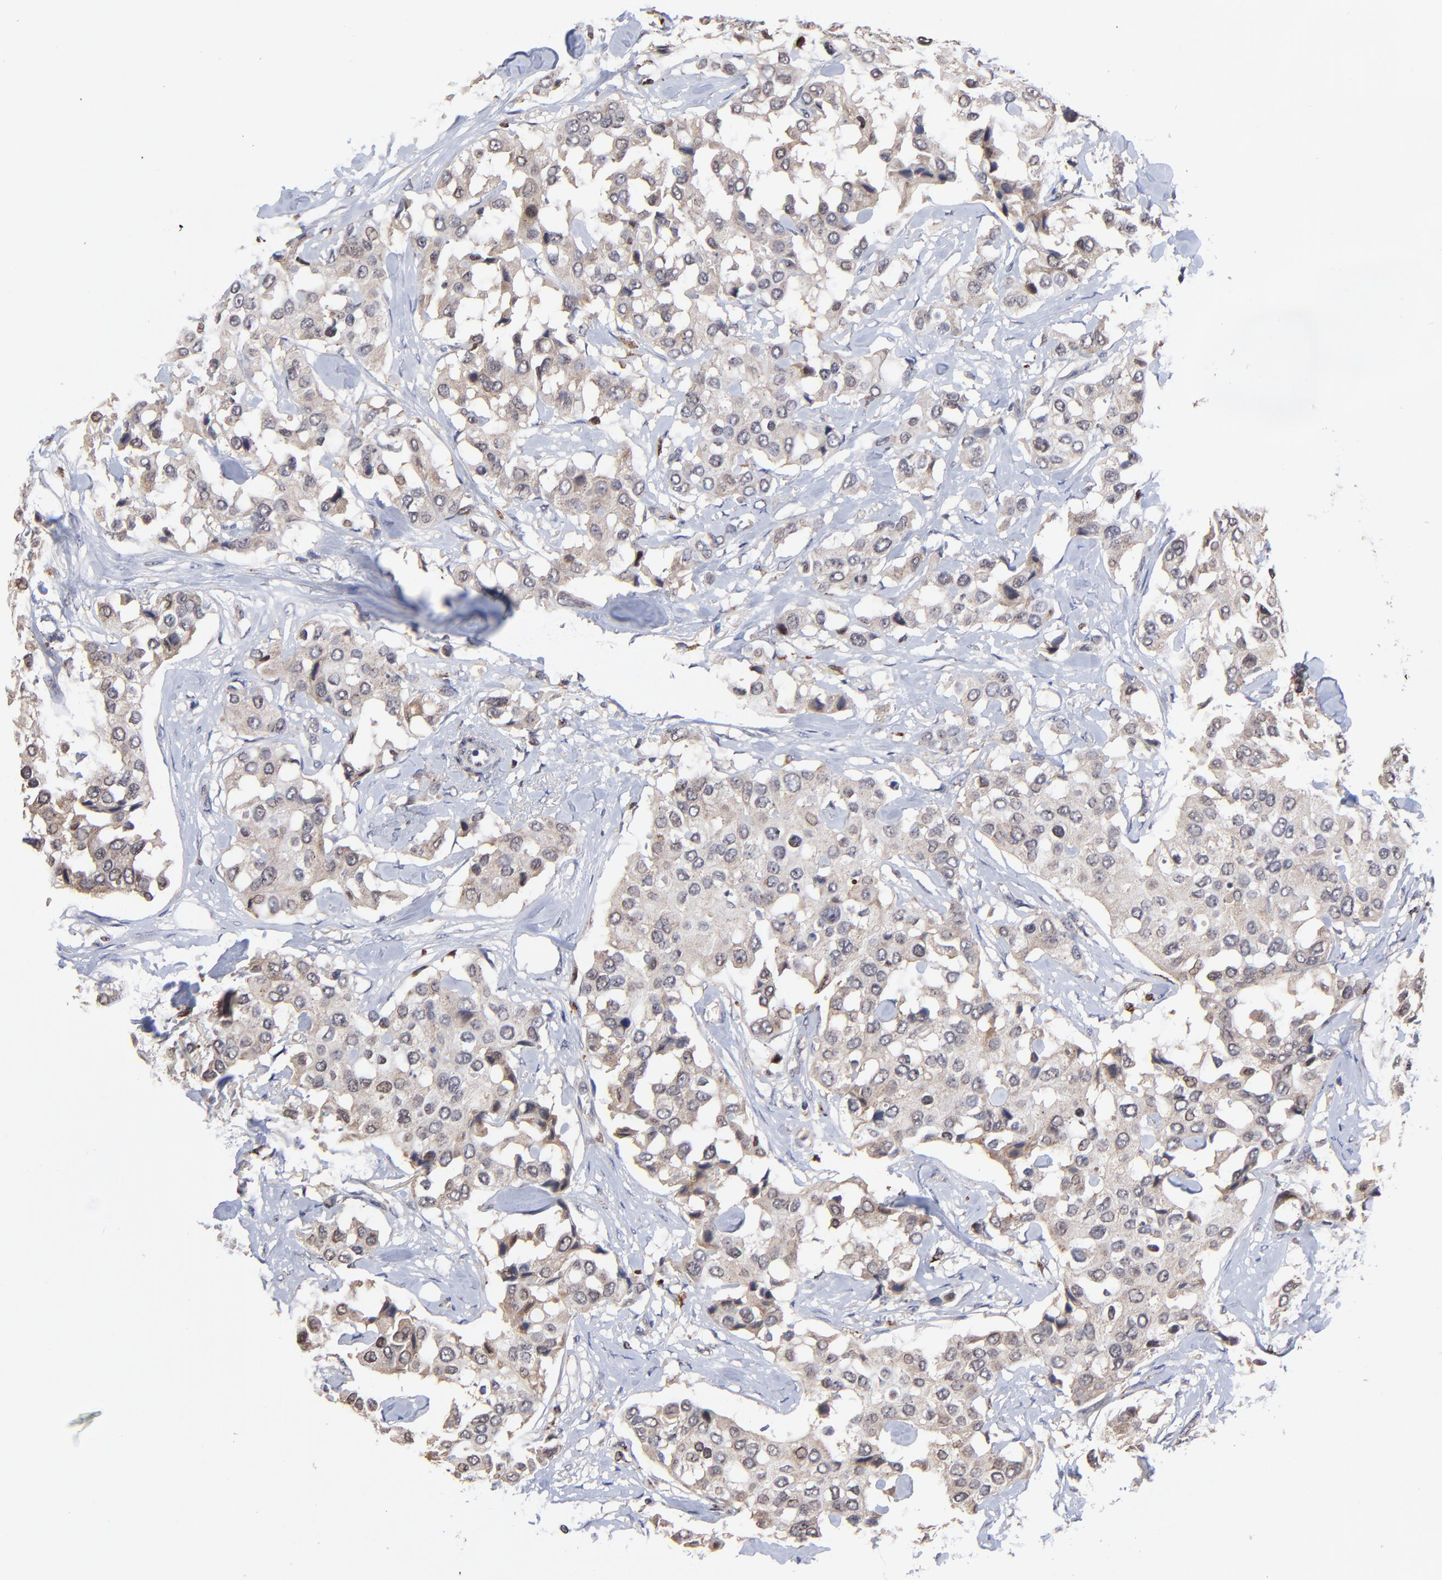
{"staining": {"intensity": "weak", "quantity": "<25%", "location": "cytoplasmic/membranous"}, "tissue": "breast cancer", "cell_type": "Tumor cells", "image_type": "cancer", "snomed": [{"axis": "morphology", "description": "Duct carcinoma"}, {"axis": "topography", "description": "Breast"}], "caption": "Infiltrating ductal carcinoma (breast) was stained to show a protein in brown. There is no significant positivity in tumor cells.", "gene": "PDE4B", "patient": {"sex": "female", "age": 80}}